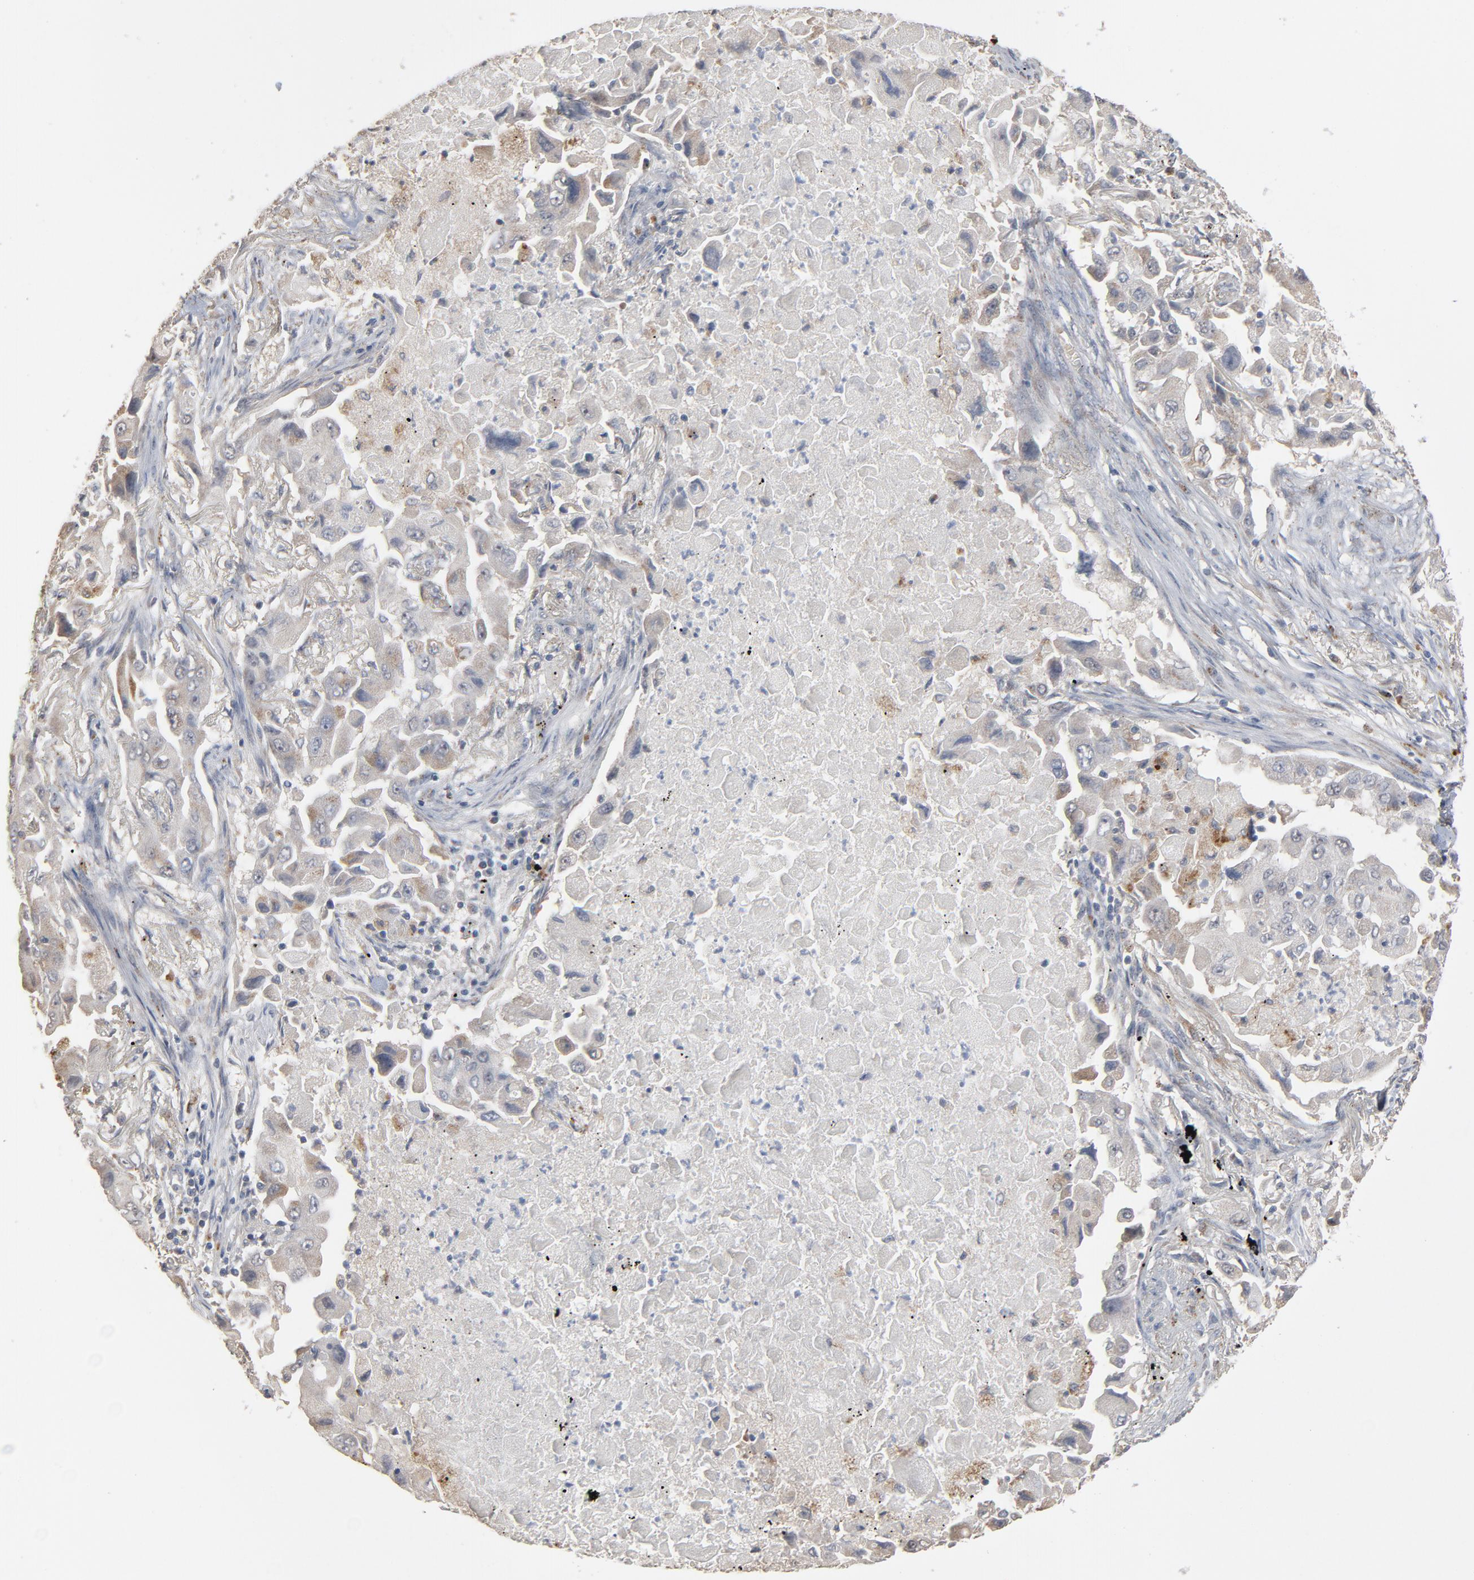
{"staining": {"intensity": "negative", "quantity": "none", "location": "none"}, "tissue": "lung cancer", "cell_type": "Tumor cells", "image_type": "cancer", "snomed": [{"axis": "morphology", "description": "Adenocarcinoma, NOS"}, {"axis": "topography", "description": "Lung"}], "caption": "There is no significant positivity in tumor cells of lung cancer.", "gene": "POMT2", "patient": {"sex": "female", "age": 65}}